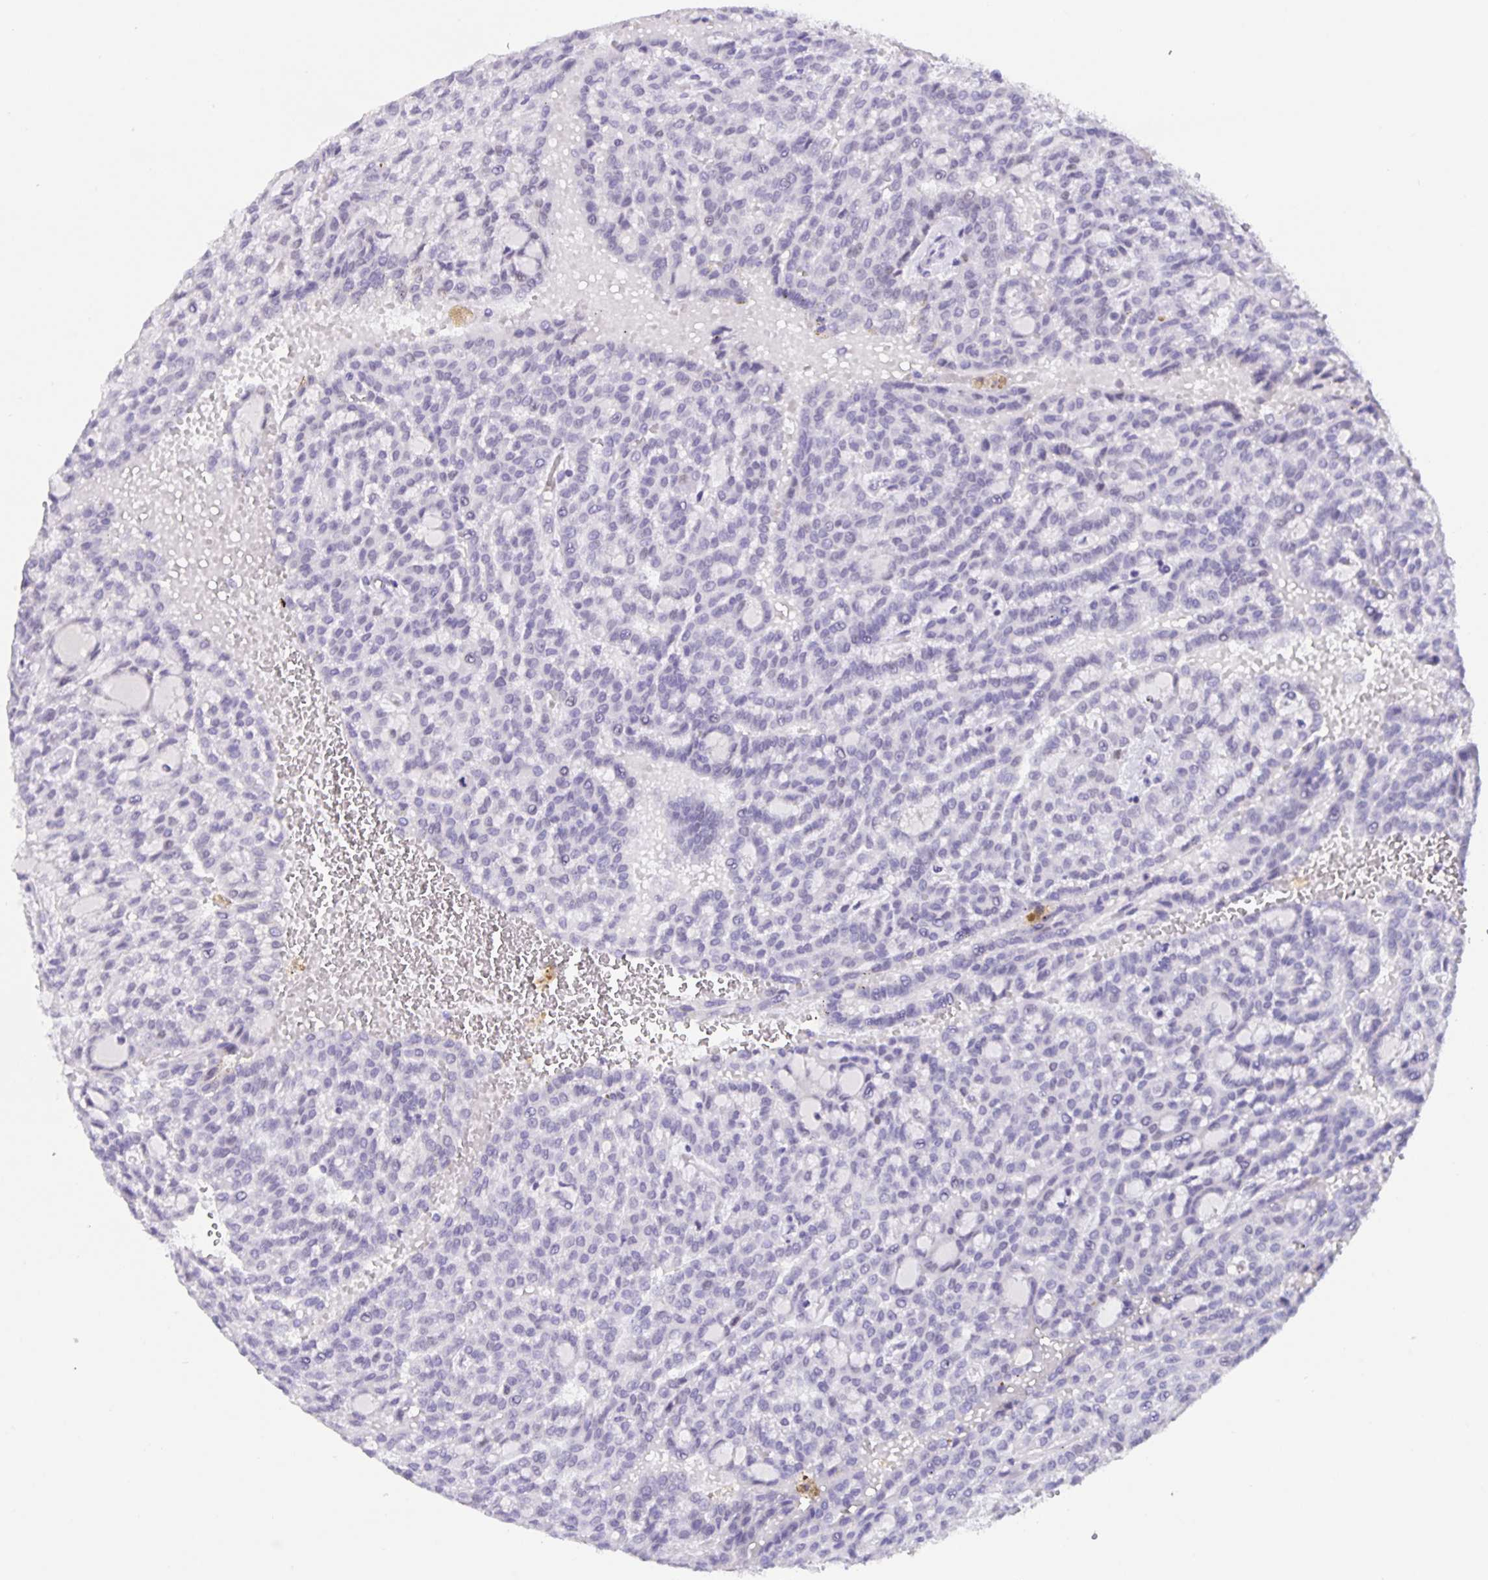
{"staining": {"intensity": "negative", "quantity": "none", "location": "none"}, "tissue": "renal cancer", "cell_type": "Tumor cells", "image_type": "cancer", "snomed": [{"axis": "morphology", "description": "Adenocarcinoma, NOS"}, {"axis": "topography", "description": "Kidney"}], "caption": "Adenocarcinoma (renal) was stained to show a protein in brown. There is no significant staining in tumor cells.", "gene": "FOSL2", "patient": {"sex": "male", "age": 63}}